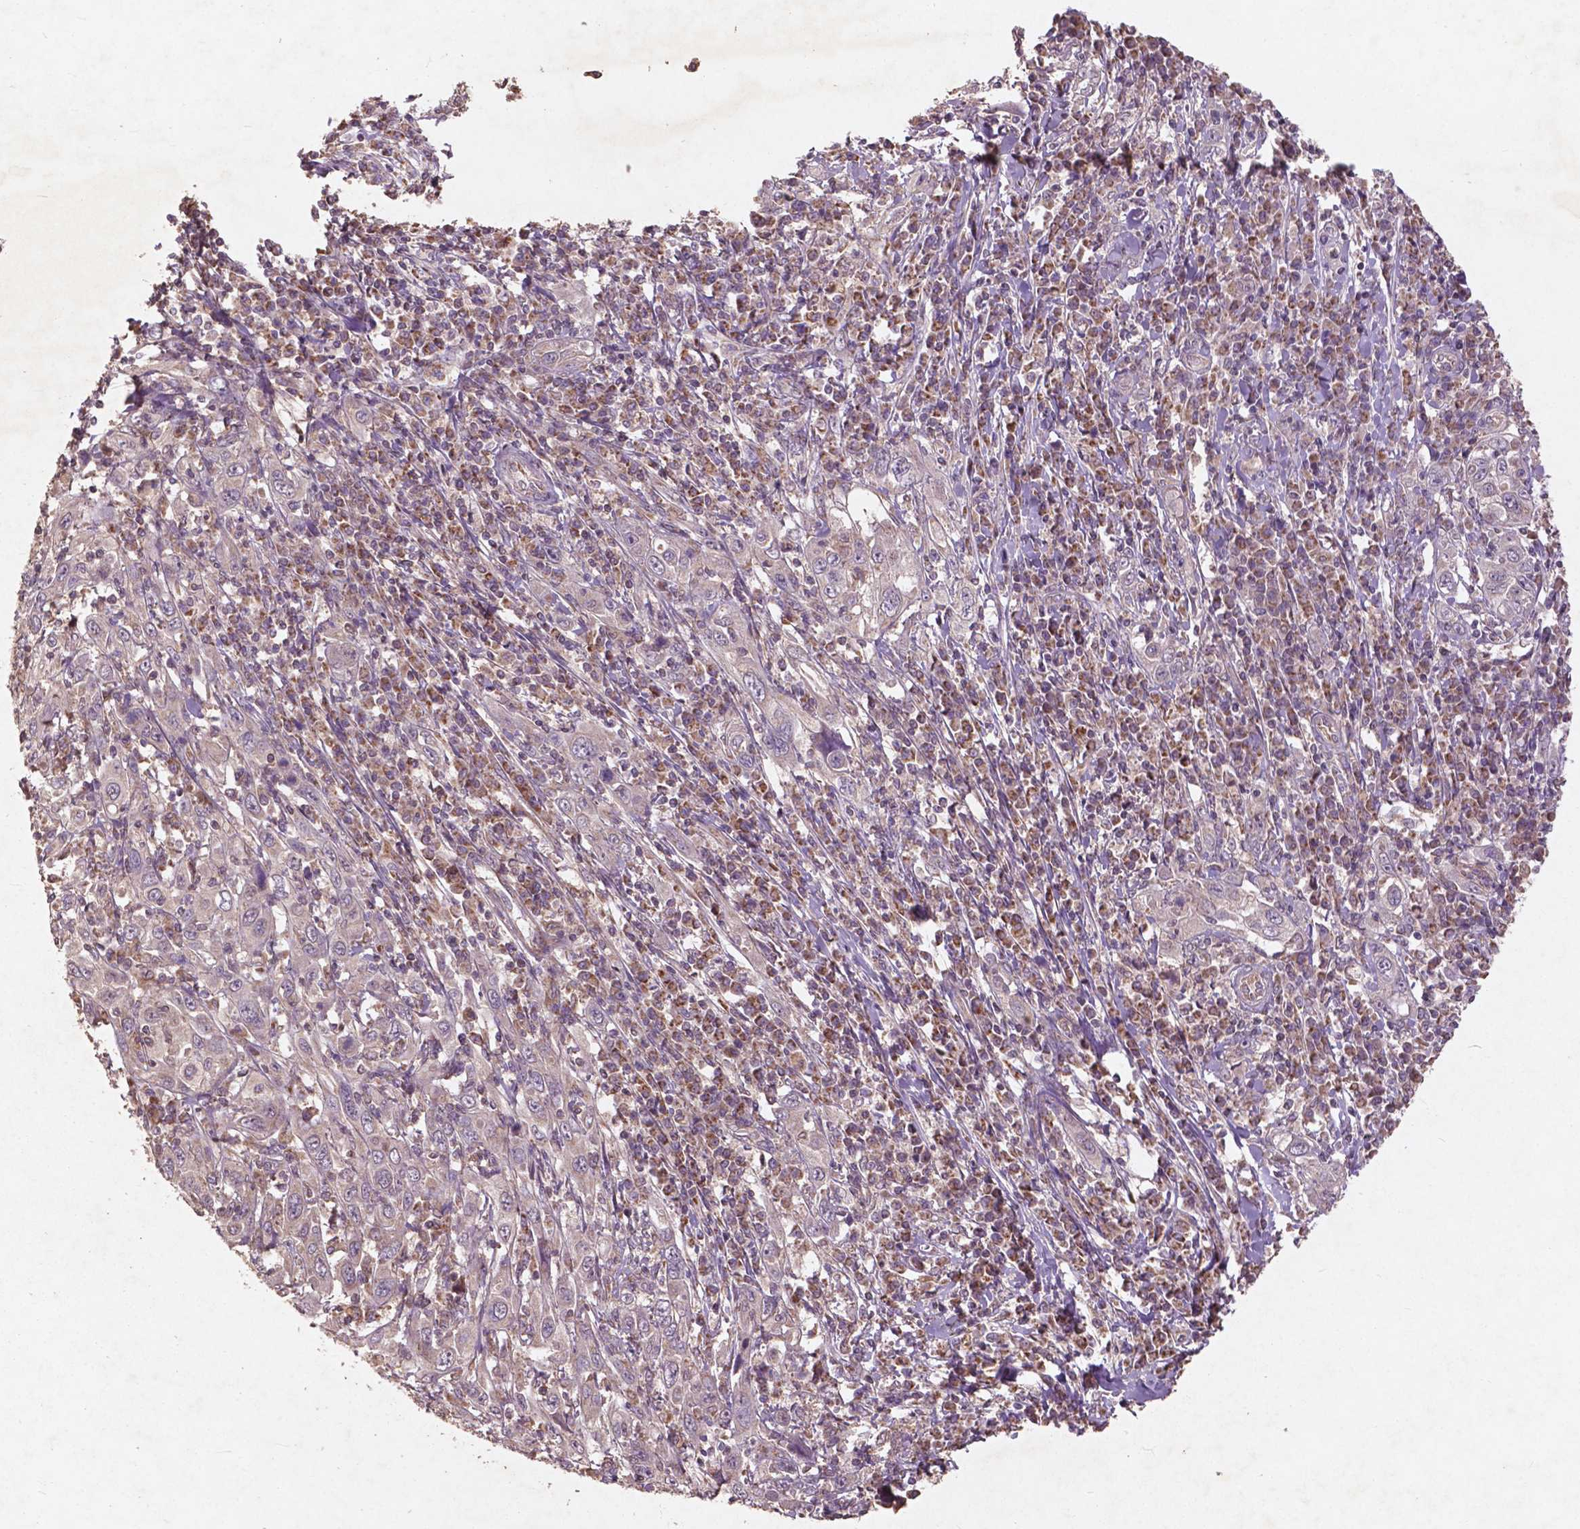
{"staining": {"intensity": "weak", "quantity": "25%-75%", "location": "cytoplasmic/membranous"}, "tissue": "cervical cancer", "cell_type": "Tumor cells", "image_type": "cancer", "snomed": [{"axis": "morphology", "description": "Squamous cell carcinoma, NOS"}, {"axis": "topography", "description": "Cervix"}], "caption": "Cervical cancer stained for a protein (brown) demonstrates weak cytoplasmic/membranous positive positivity in approximately 25%-75% of tumor cells.", "gene": "ST6GALNAC5", "patient": {"sex": "female", "age": 46}}